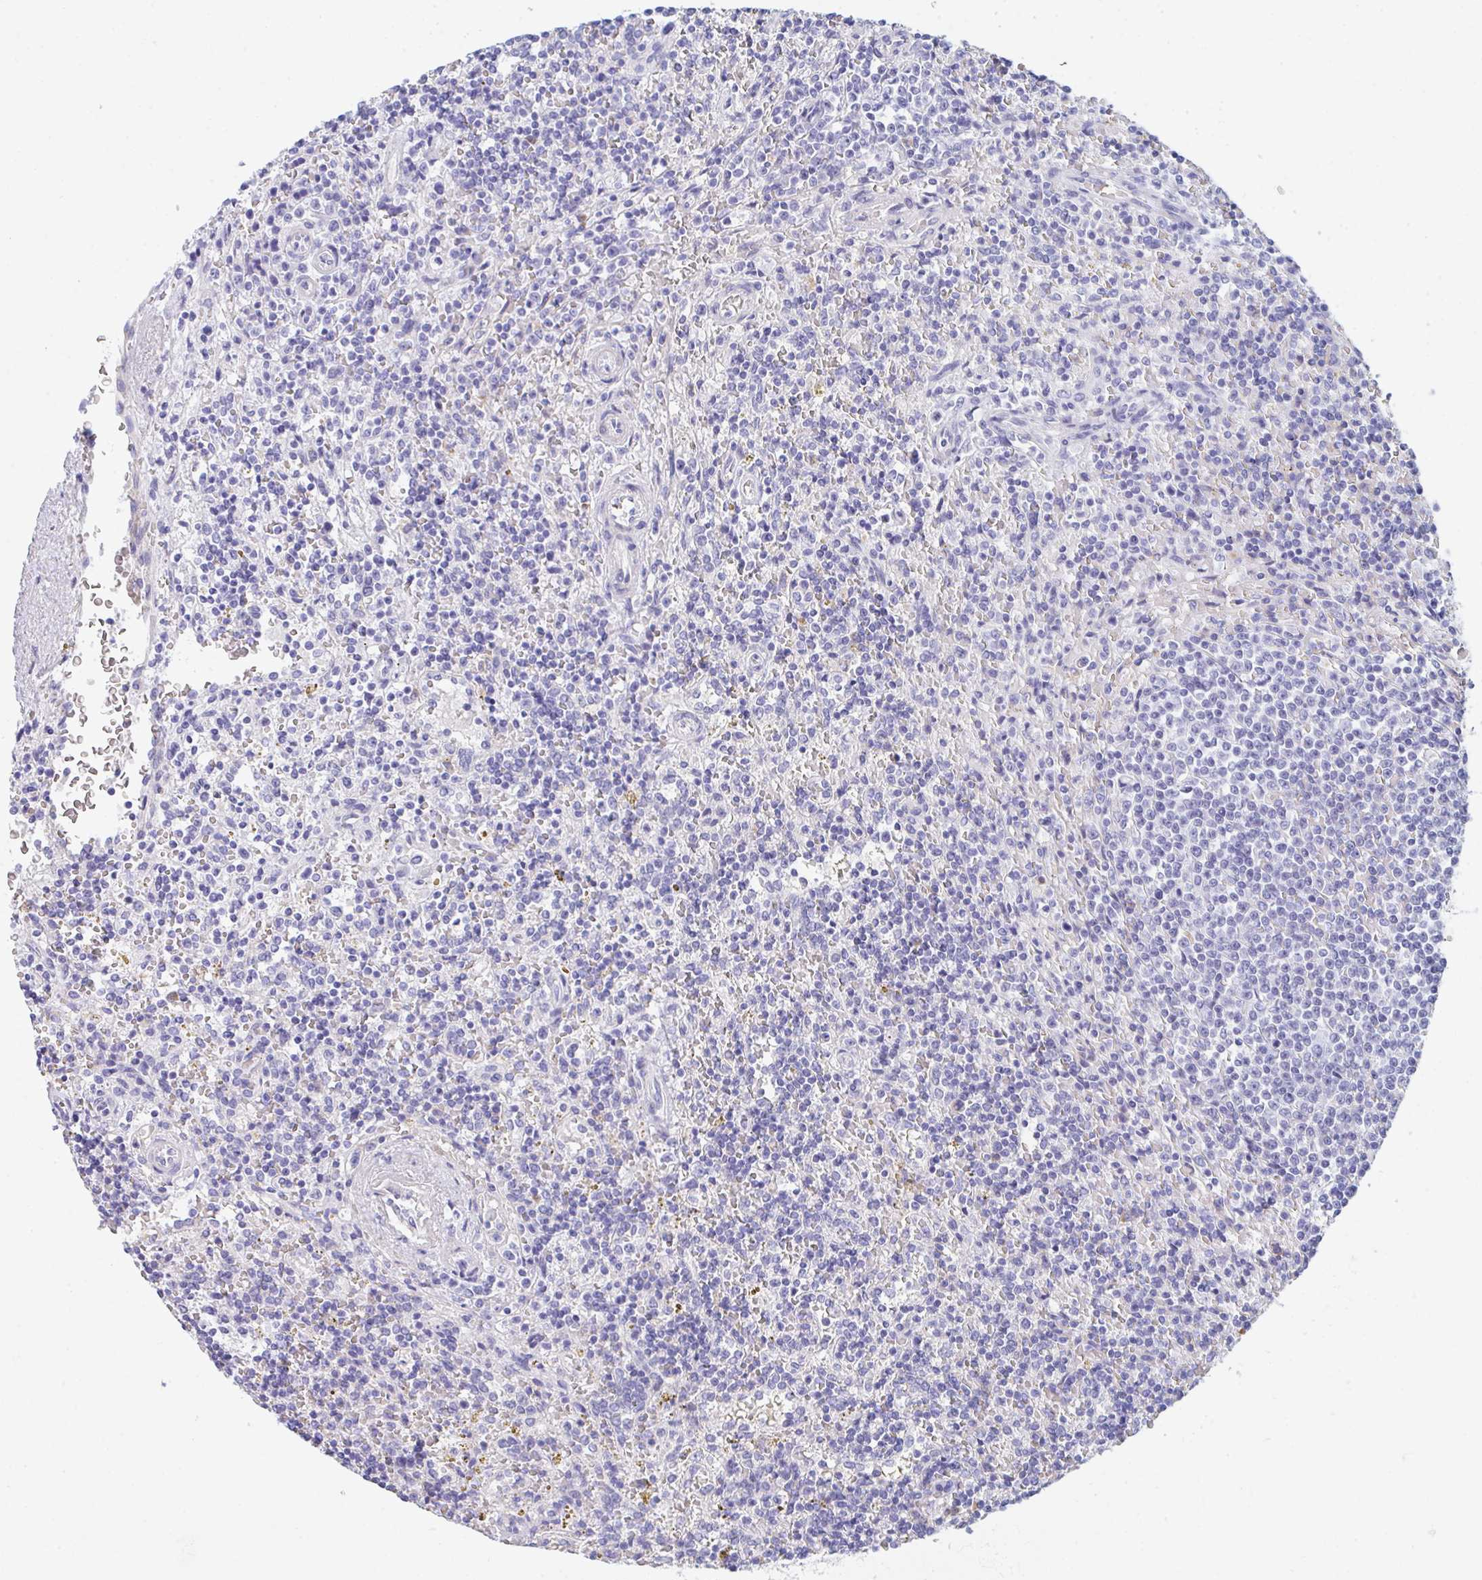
{"staining": {"intensity": "negative", "quantity": "none", "location": "none"}, "tissue": "lymphoma", "cell_type": "Tumor cells", "image_type": "cancer", "snomed": [{"axis": "morphology", "description": "Malignant lymphoma, non-Hodgkin's type, Low grade"}, {"axis": "topography", "description": "Spleen"}], "caption": "The immunohistochemistry (IHC) micrograph has no significant expression in tumor cells of low-grade malignant lymphoma, non-Hodgkin's type tissue.", "gene": "CEP170B", "patient": {"sex": "male", "age": 67}}